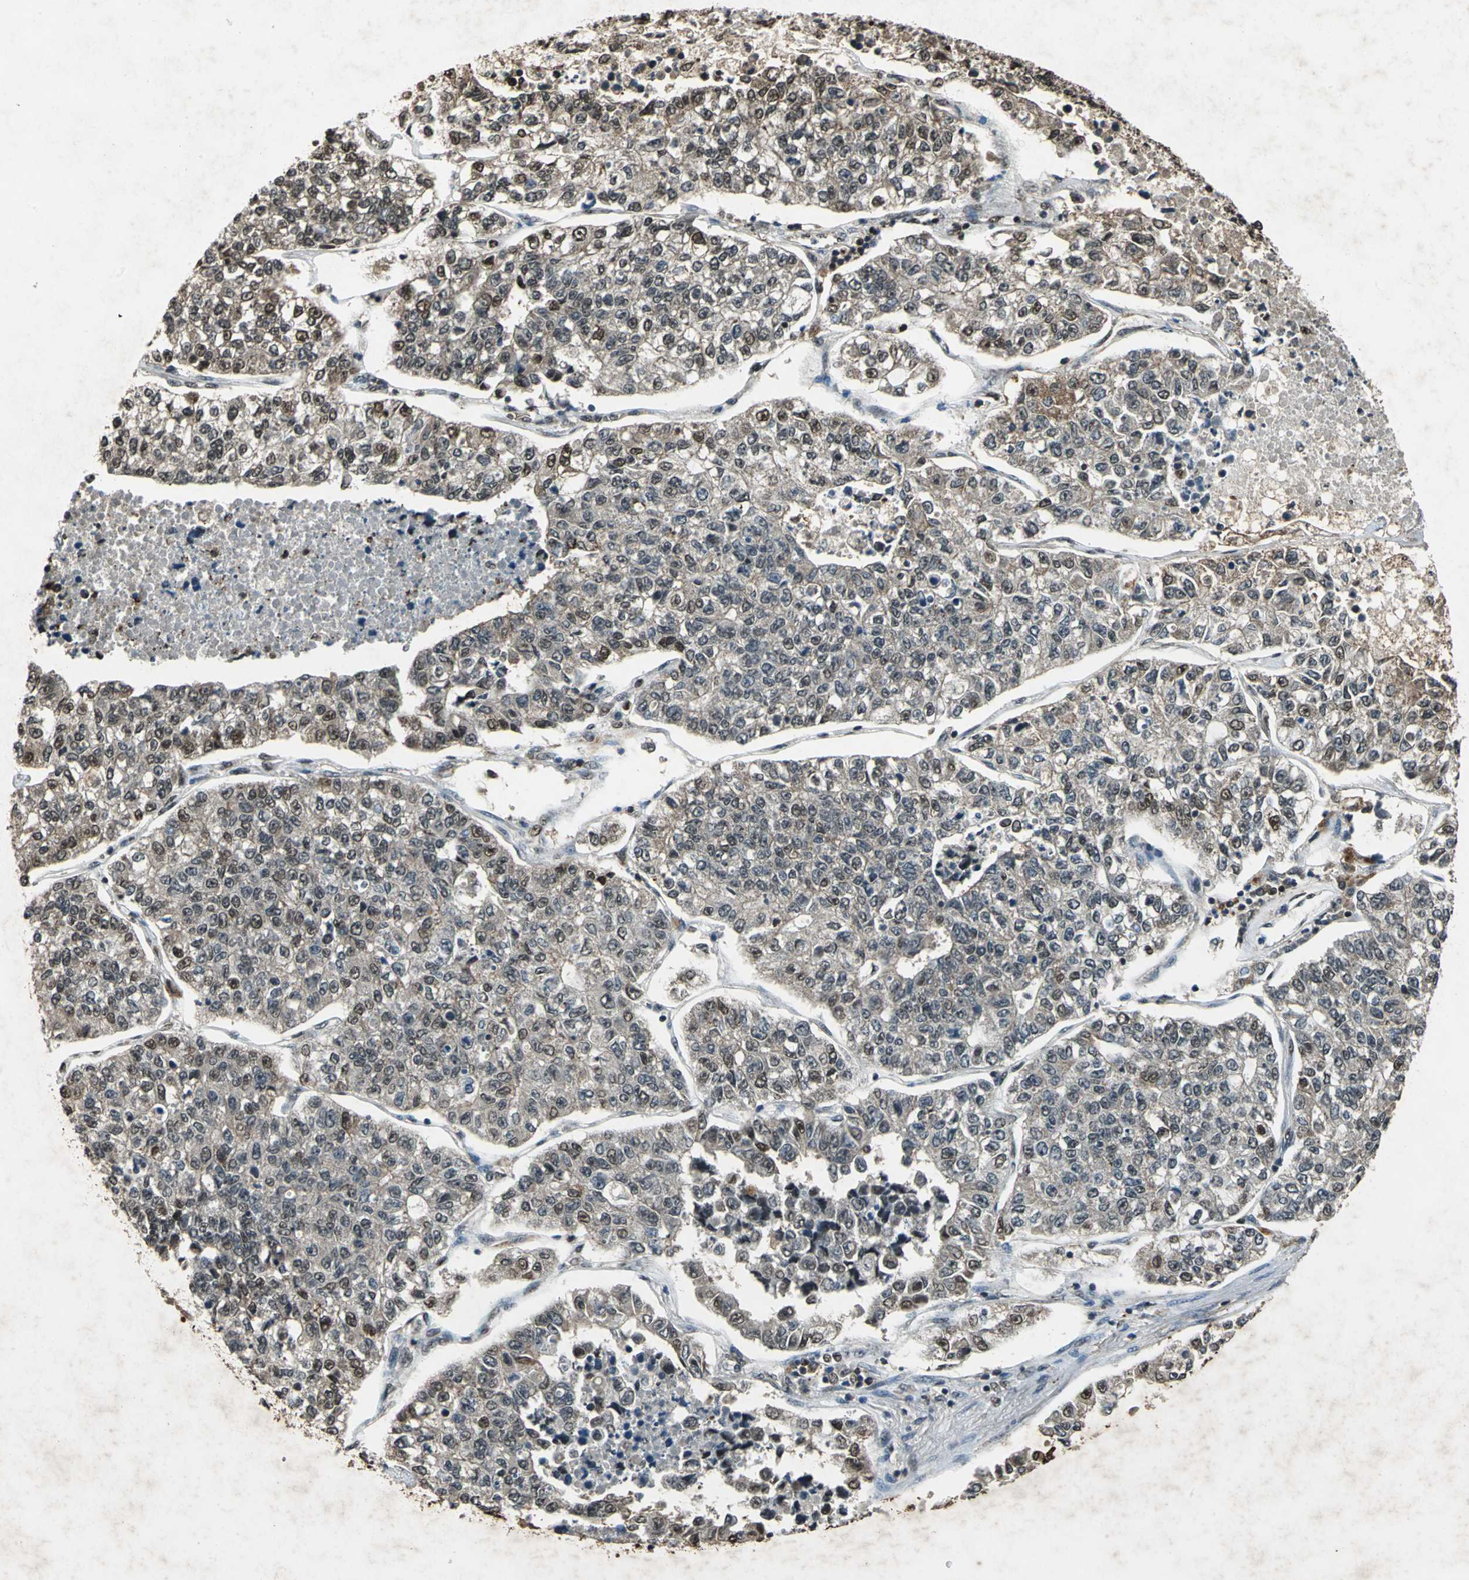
{"staining": {"intensity": "moderate", "quantity": "25%-75%", "location": "cytoplasmic/membranous,nuclear"}, "tissue": "lung cancer", "cell_type": "Tumor cells", "image_type": "cancer", "snomed": [{"axis": "morphology", "description": "Adenocarcinoma, NOS"}, {"axis": "topography", "description": "Lung"}], "caption": "High-power microscopy captured an IHC photomicrograph of adenocarcinoma (lung), revealing moderate cytoplasmic/membranous and nuclear positivity in about 25%-75% of tumor cells. The staining was performed using DAB to visualize the protein expression in brown, while the nuclei were stained in blue with hematoxylin (Magnification: 20x).", "gene": "ANP32A", "patient": {"sex": "male", "age": 49}}